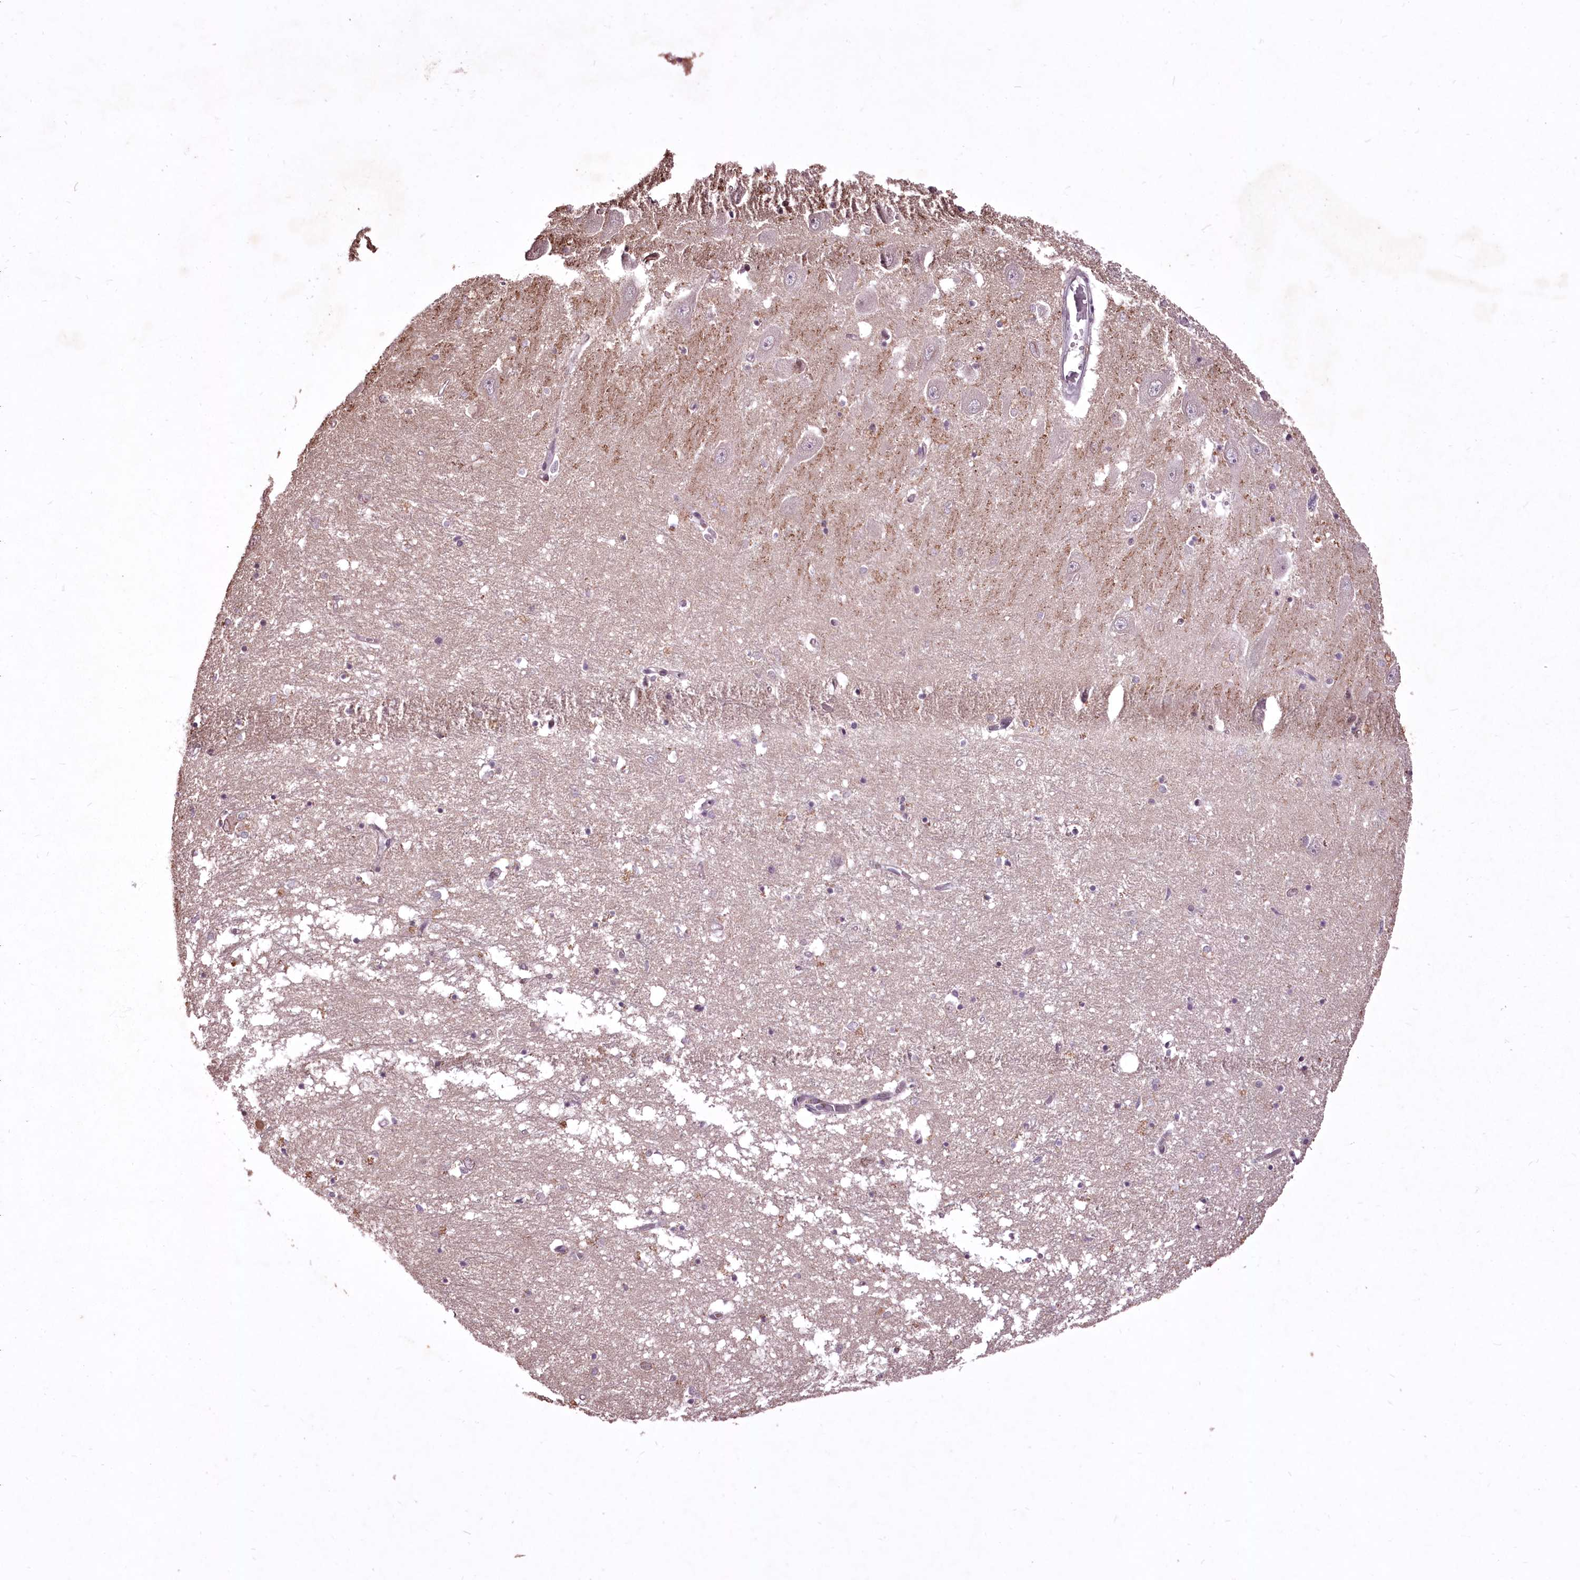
{"staining": {"intensity": "negative", "quantity": "none", "location": "none"}, "tissue": "hippocampus", "cell_type": "Glial cells", "image_type": "normal", "snomed": [{"axis": "morphology", "description": "Normal tissue, NOS"}, {"axis": "topography", "description": "Hippocampus"}], "caption": "Glial cells show no significant protein positivity in normal hippocampus. Brightfield microscopy of immunohistochemistry stained with DAB (3,3'-diaminobenzidine) (brown) and hematoxylin (blue), captured at high magnification.", "gene": "ADRA1D", "patient": {"sex": "male", "age": 70}}